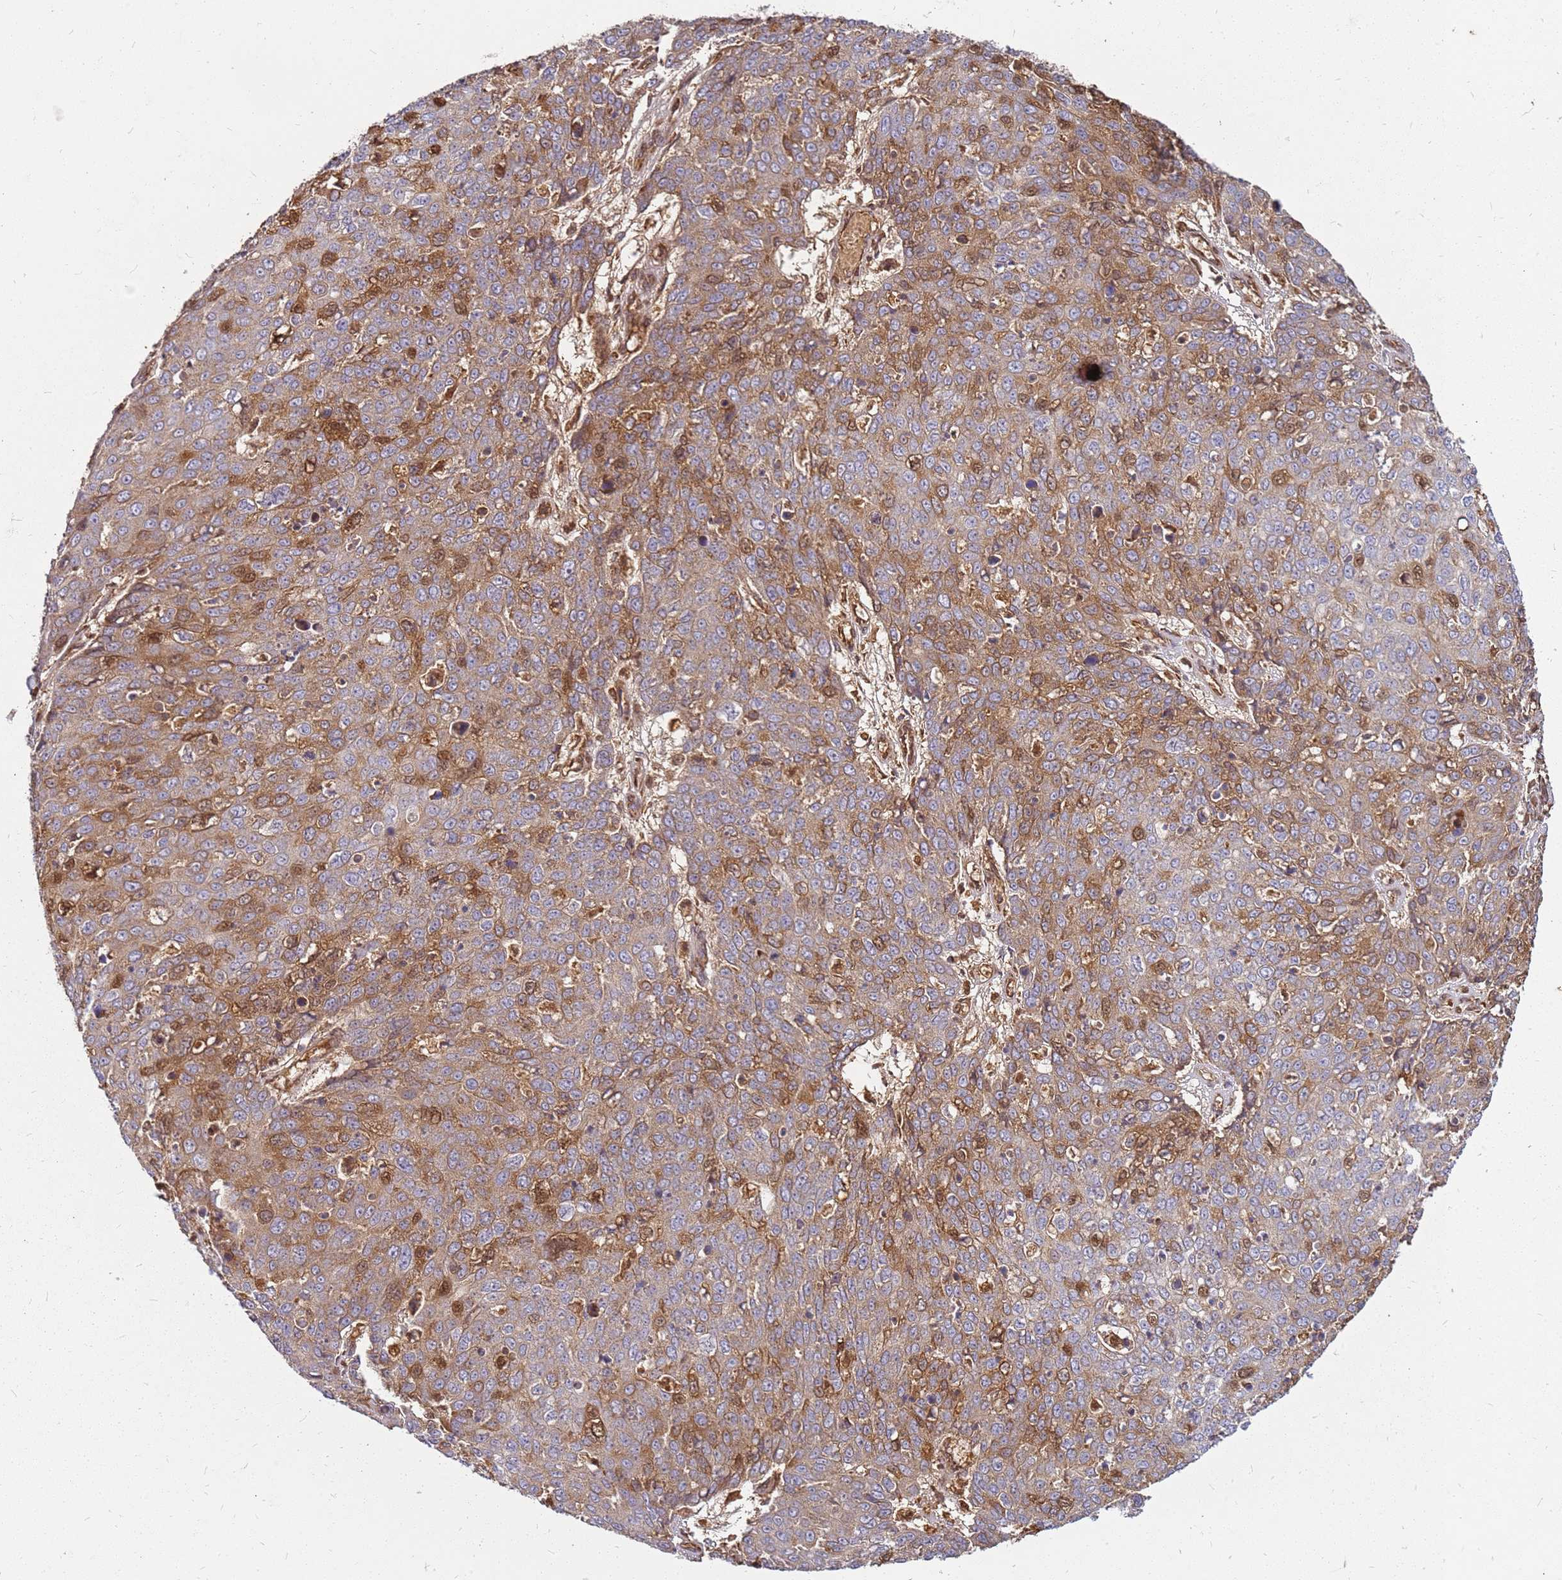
{"staining": {"intensity": "moderate", "quantity": "<25%", "location": "cytoplasmic/membranous,nuclear"}, "tissue": "skin cancer", "cell_type": "Tumor cells", "image_type": "cancer", "snomed": [{"axis": "morphology", "description": "Squamous cell carcinoma, NOS"}, {"axis": "topography", "description": "Skin"}], "caption": "Immunohistochemical staining of skin squamous cell carcinoma displays low levels of moderate cytoplasmic/membranous and nuclear protein expression in about <25% of tumor cells.", "gene": "CCDC159", "patient": {"sex": "male", "age": 71}}